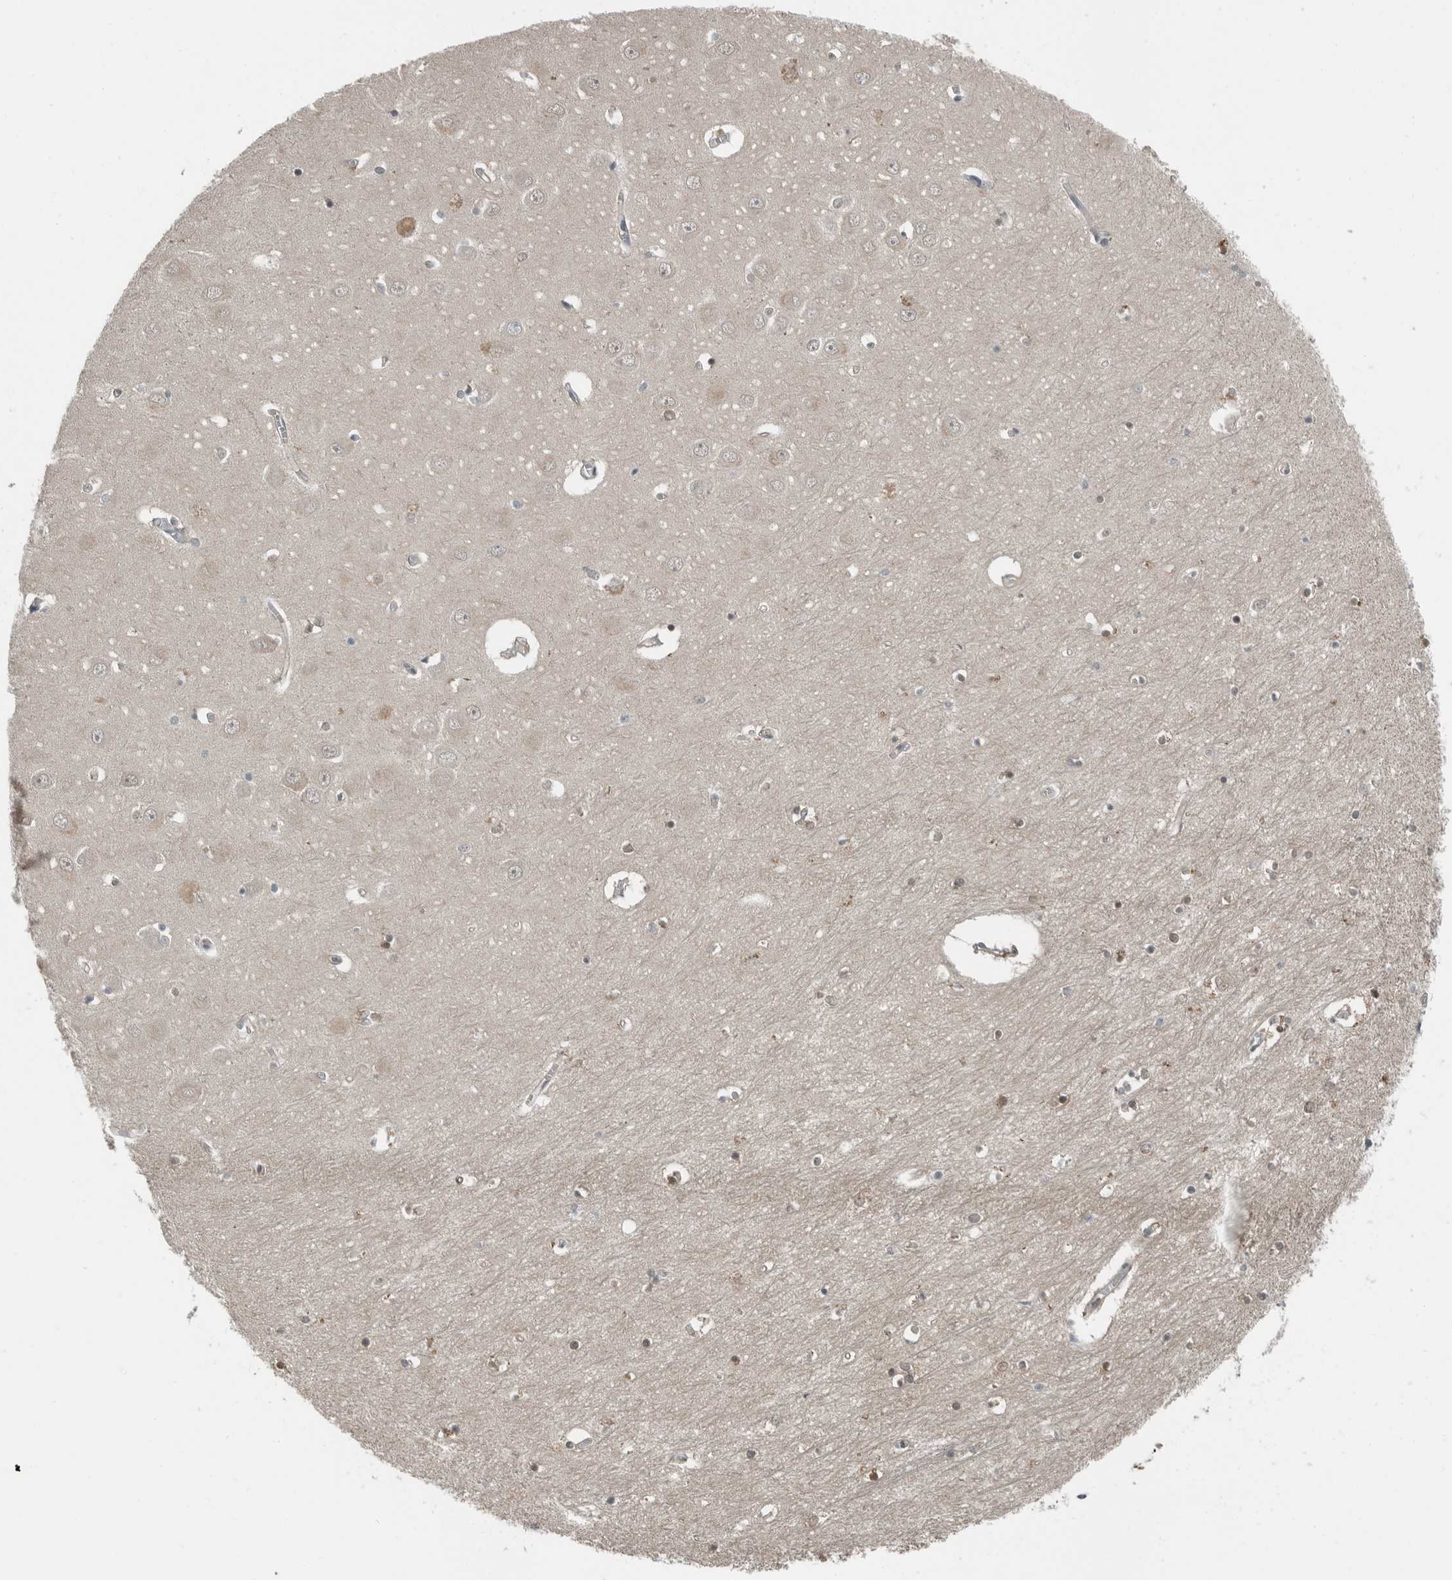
{"staining": {"intensity": "weak", "quantity": "<25%", "location": "nuclear"}, "tissue": "hippocampus", "cell_type": "Glial cells", "image_type": "normal", "snomed": [{"axis": "morphology", "description": "Normal tissue, NOS"}, {"axis": "topography", "description": "Hippocampus"}], "caption": "Immunohistochemical staining of normal human hippocampus demonstrates no significant staining in glial cells.", "gene": "ENSG00000286112", "patient": {"sex": "male", "age": 70}}